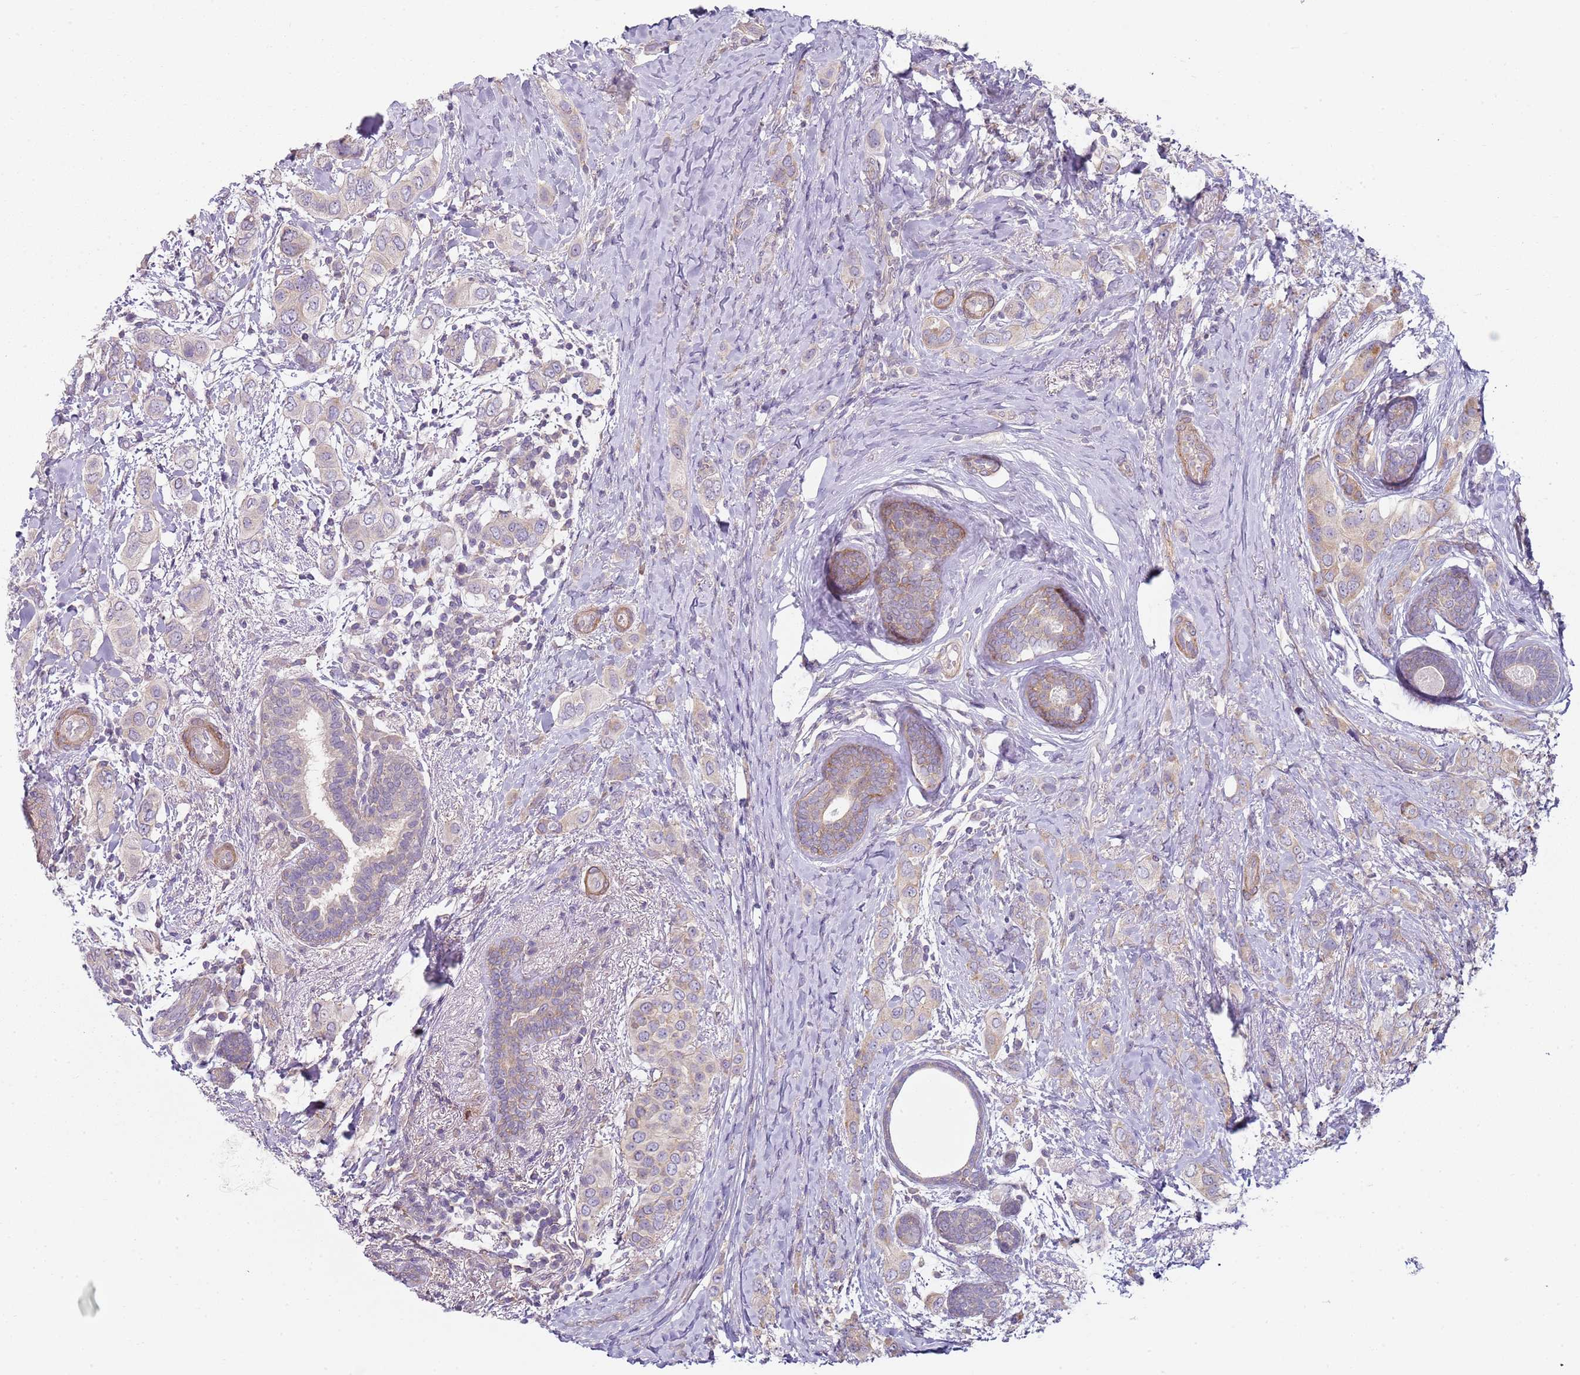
{"staining": {"intensity": "negative", "quantity": "none", "location": "none"}, "tissue": "breast cancer", "cell_type": "Tumor cells", "image_type": "cancer", "snomed": [{"axis": "morphology", "description": "Lobular carcinoma"}, {"axis": "topography", "description": "Breast"}], "caption": "Tumor cells are negative for brown protein staining in breast cancer (lobular carcinoma).", "gene": "SLC26A6", "patient": {"sex": "female", "age": 51}}